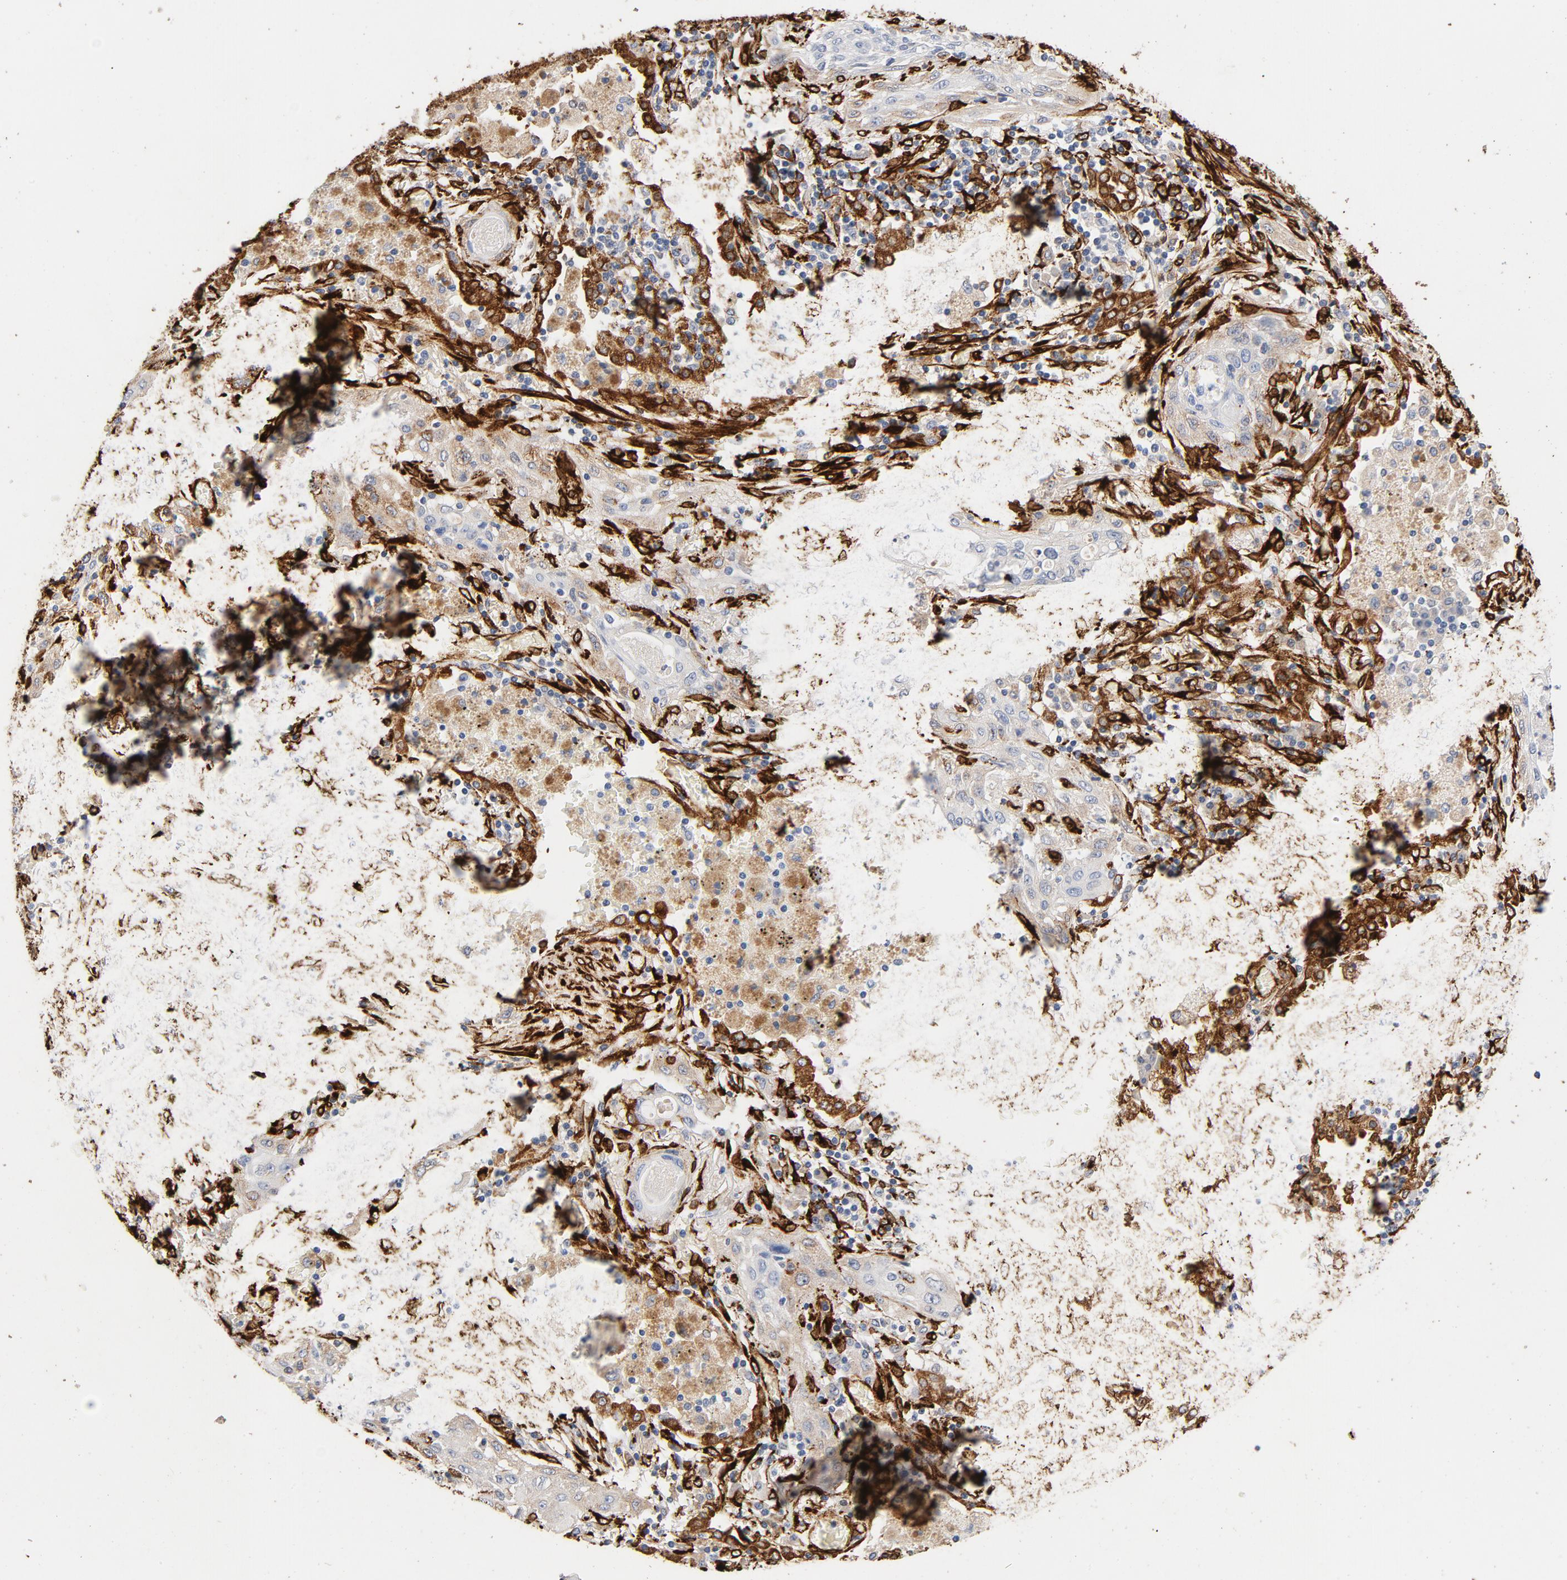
{"staining": {"intensity": "moderate", "quantity": ">75%", "location": "cytoplasmic/membranous"}, "tissue": "lung cancer", "cell_type": "Tumor cells", "image_type": "cancer", "snomed": [{"axis": "morphology", "description": "Squamous cell carcinoma, NOS"}, {"axis": "topography", "description": "Lung"}], "caption": "Immunohistochemical staining of human lung cancer (squamous cell carcinoma) reveals medium levels of moderate cytoplasmic/membranous positivity in about >75% of tumor cells. The staining was performed using DAB (3,3'-diaminobenzidine) to visualize the protein expression in brown, while the nuclei were stained in blue with hematoxylin (Magnification: 20x).", "gene": "SERPINH1", "patient": {"sex": "female", "age": 47}}